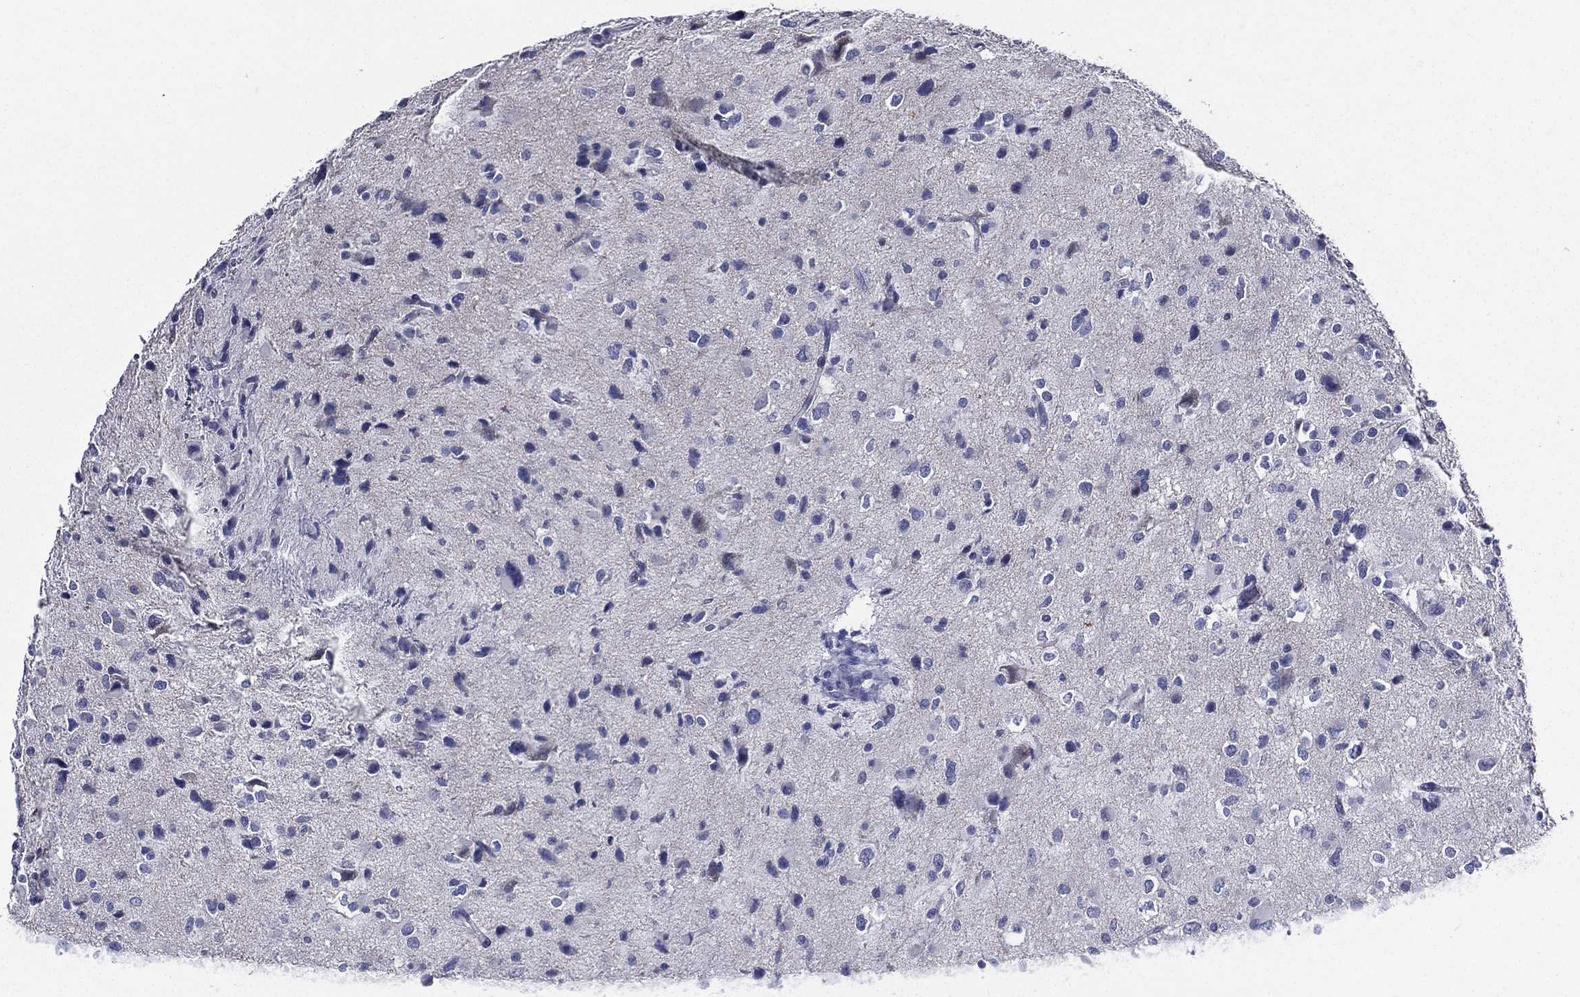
{"staining": {"intensity": "negative", "quantity": "none", "location": "none"}, "tissue": "glioma", "cell_type": "Tumor cells", "image_type": "cancer", "snomed": [{"axis": "morphology", "description": "Glioma, malignant, Low grade"}, {"axis": "topography", "description": "Brain"}], "caption": "Image shows no significant protein staining in tumor cells of malignant glioma (low-grade).", "gene": "TGM1", "patient": {"sex": "female", "age": 32}}